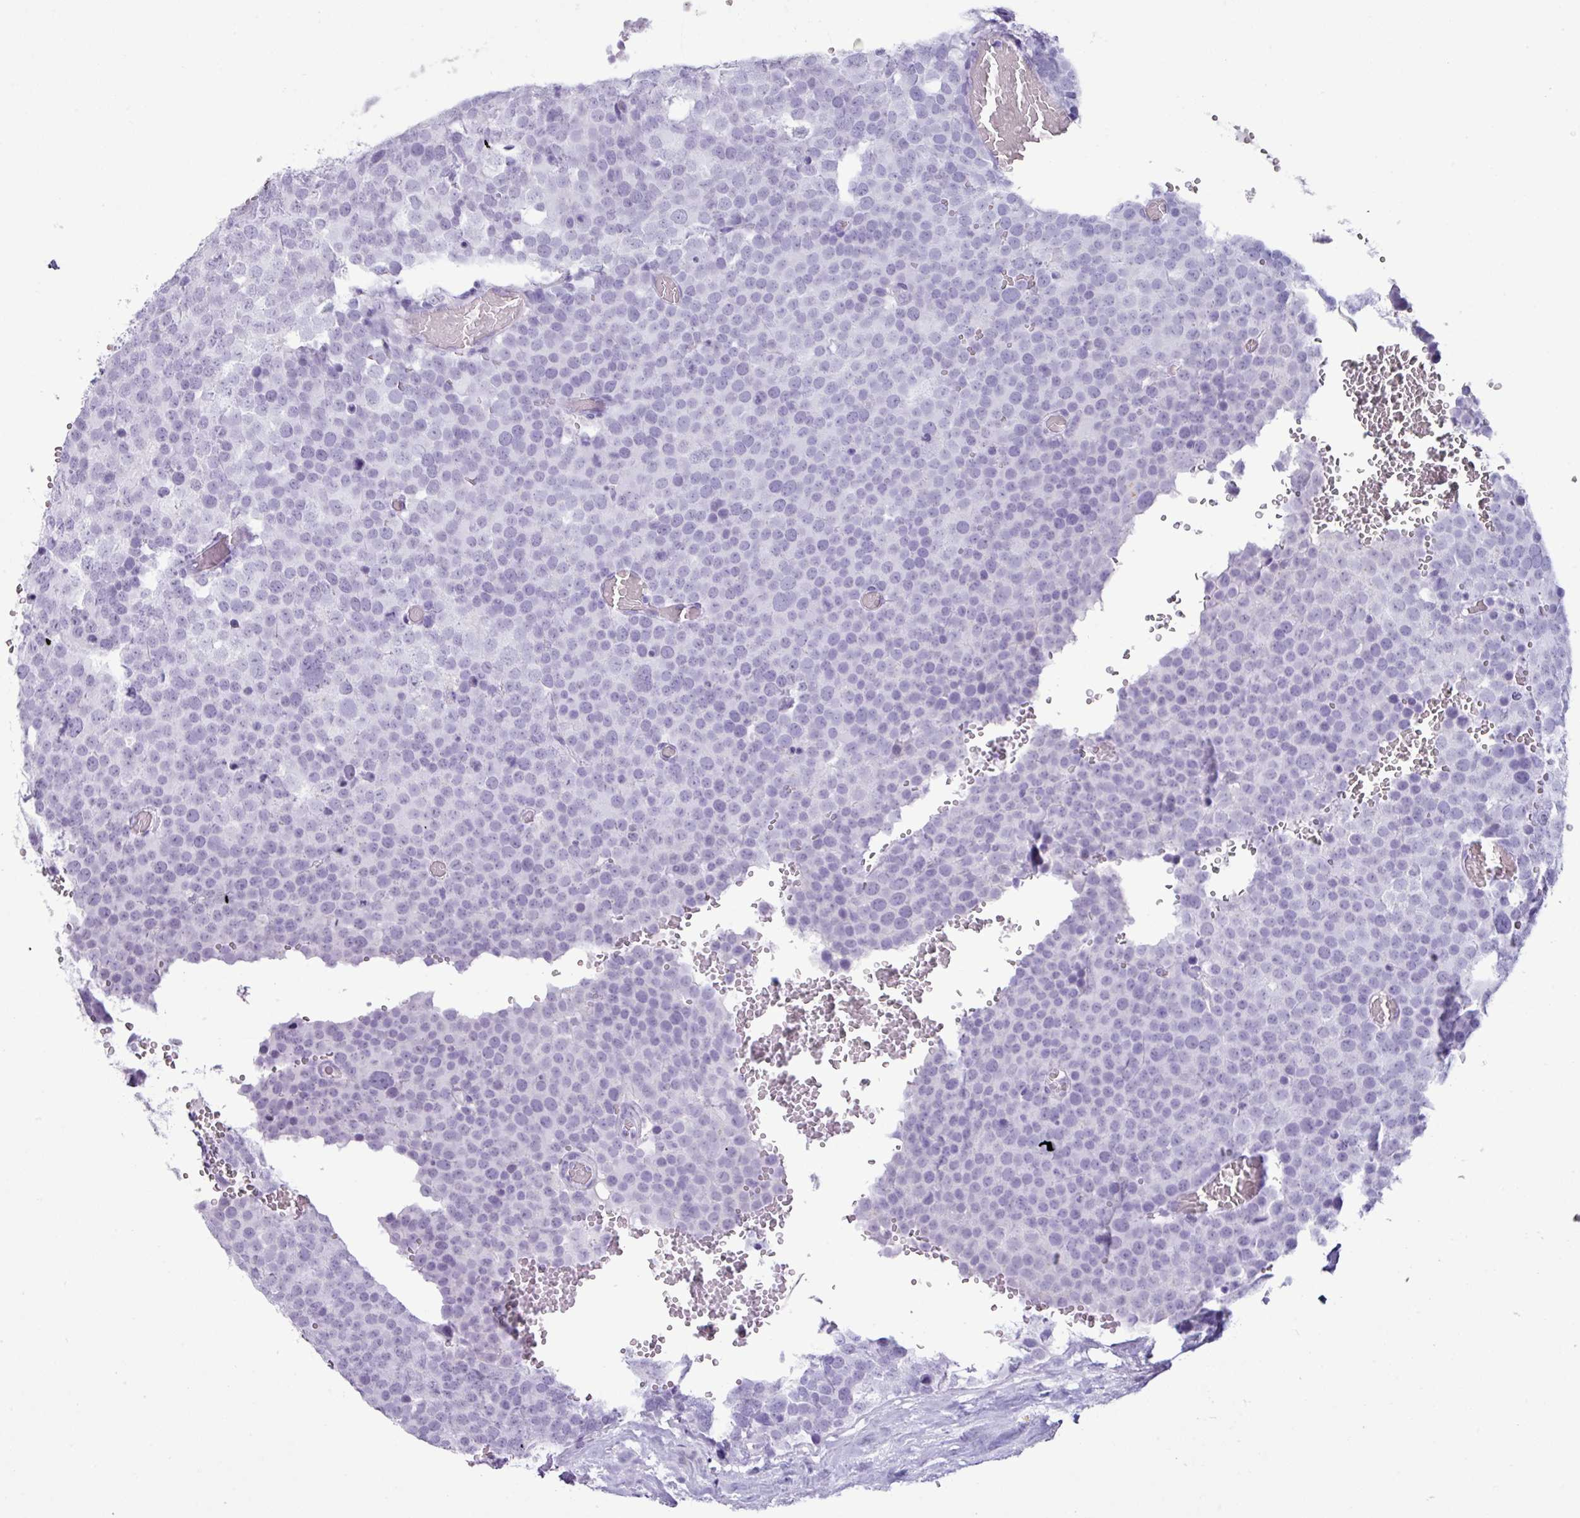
{"staining": {"intensity": "negative", "quantity": "none", "location": "none"}, "tissue": "testis cancer", "cell_type": "Tumor cells", "image_type": "cancer", "snomed": [{"axis": "morphology", "description": "Seminoma, NOS"}, {"axis": "topography", "description": "Testis"}], "caption": "This is an IHC photomicrograph of testis cancer. There is no positivity in tumor cells.", "gene": "SCT", "patient": {"sex": "male", "age": 71}}